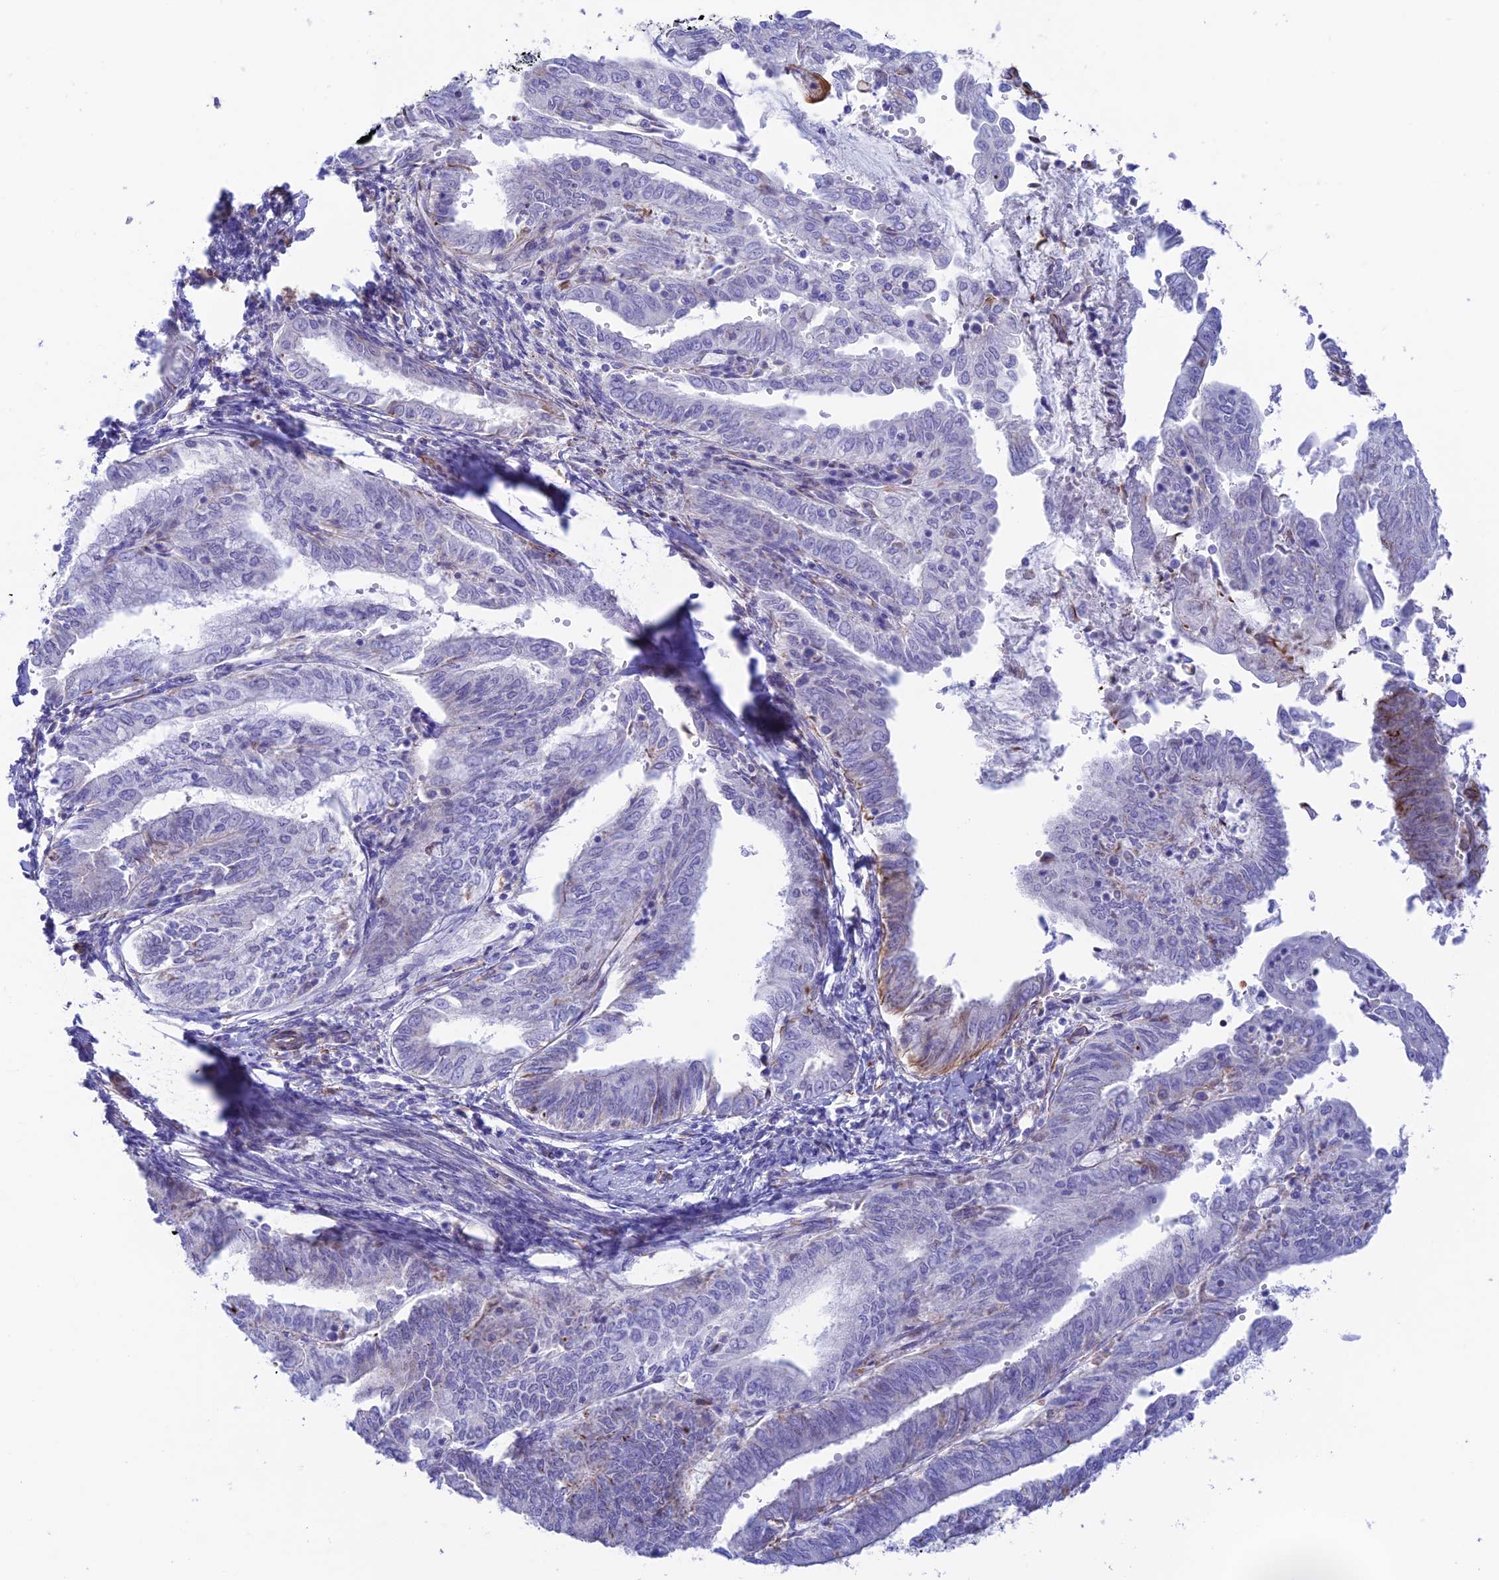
{"staining": {"intensity": "negative", "quantity": "none", "location": "none"}, "tissue": "endometrial cancer", "cell_type": "Tumor cells", "image_type": "cancer", "snomed": [{"axis": "morphology", "description": "Adenocarcinoma, NOS"}, {"axis": "topography", "description": "Endometrium"}], "caption": "This is a image of immunohistochemistry (IHC) staining of endometrial cancer, which shows no staining in tumor cells.", "gene": "ZNF652", "patient": {"sex": "female", "age": 66}}